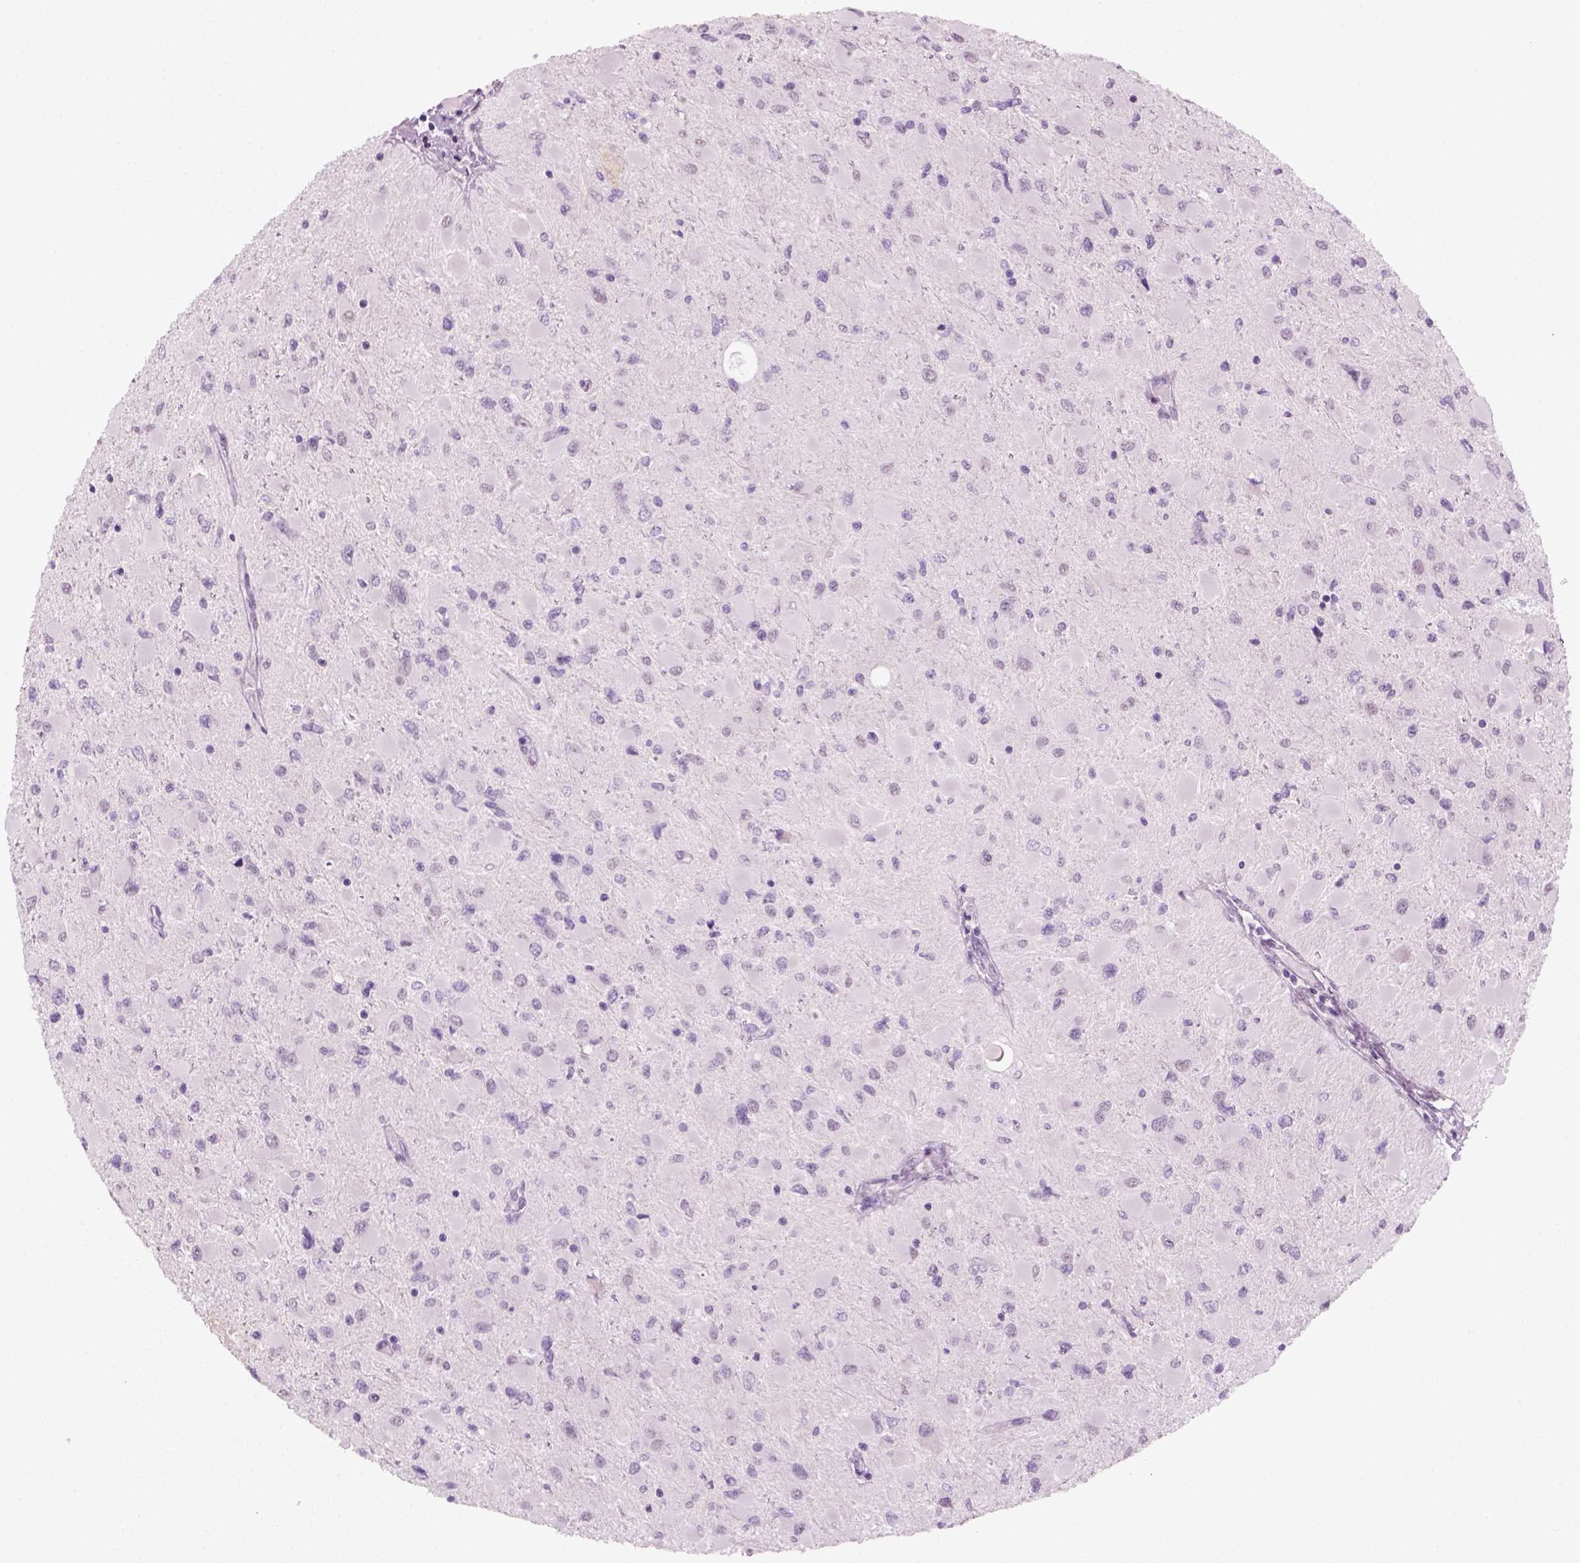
{"staining": {"intensity": "negative", "quantity": "none", "location": "none"}, "tissue": "glioma", "cell_type": "Tumor cells", "image_type": "cancer", "snomed": [{"axis": "morphology", "description": "Glioma, malignant, High grade"}, {"axis": "topography", "description": "Cerebral cortex"}], "caption": "This is an IHC histopathology image of glioma. There is no expression in tumor cells.", "gene": "KRT75", "patient": {"sex": "female", "age": 36}}